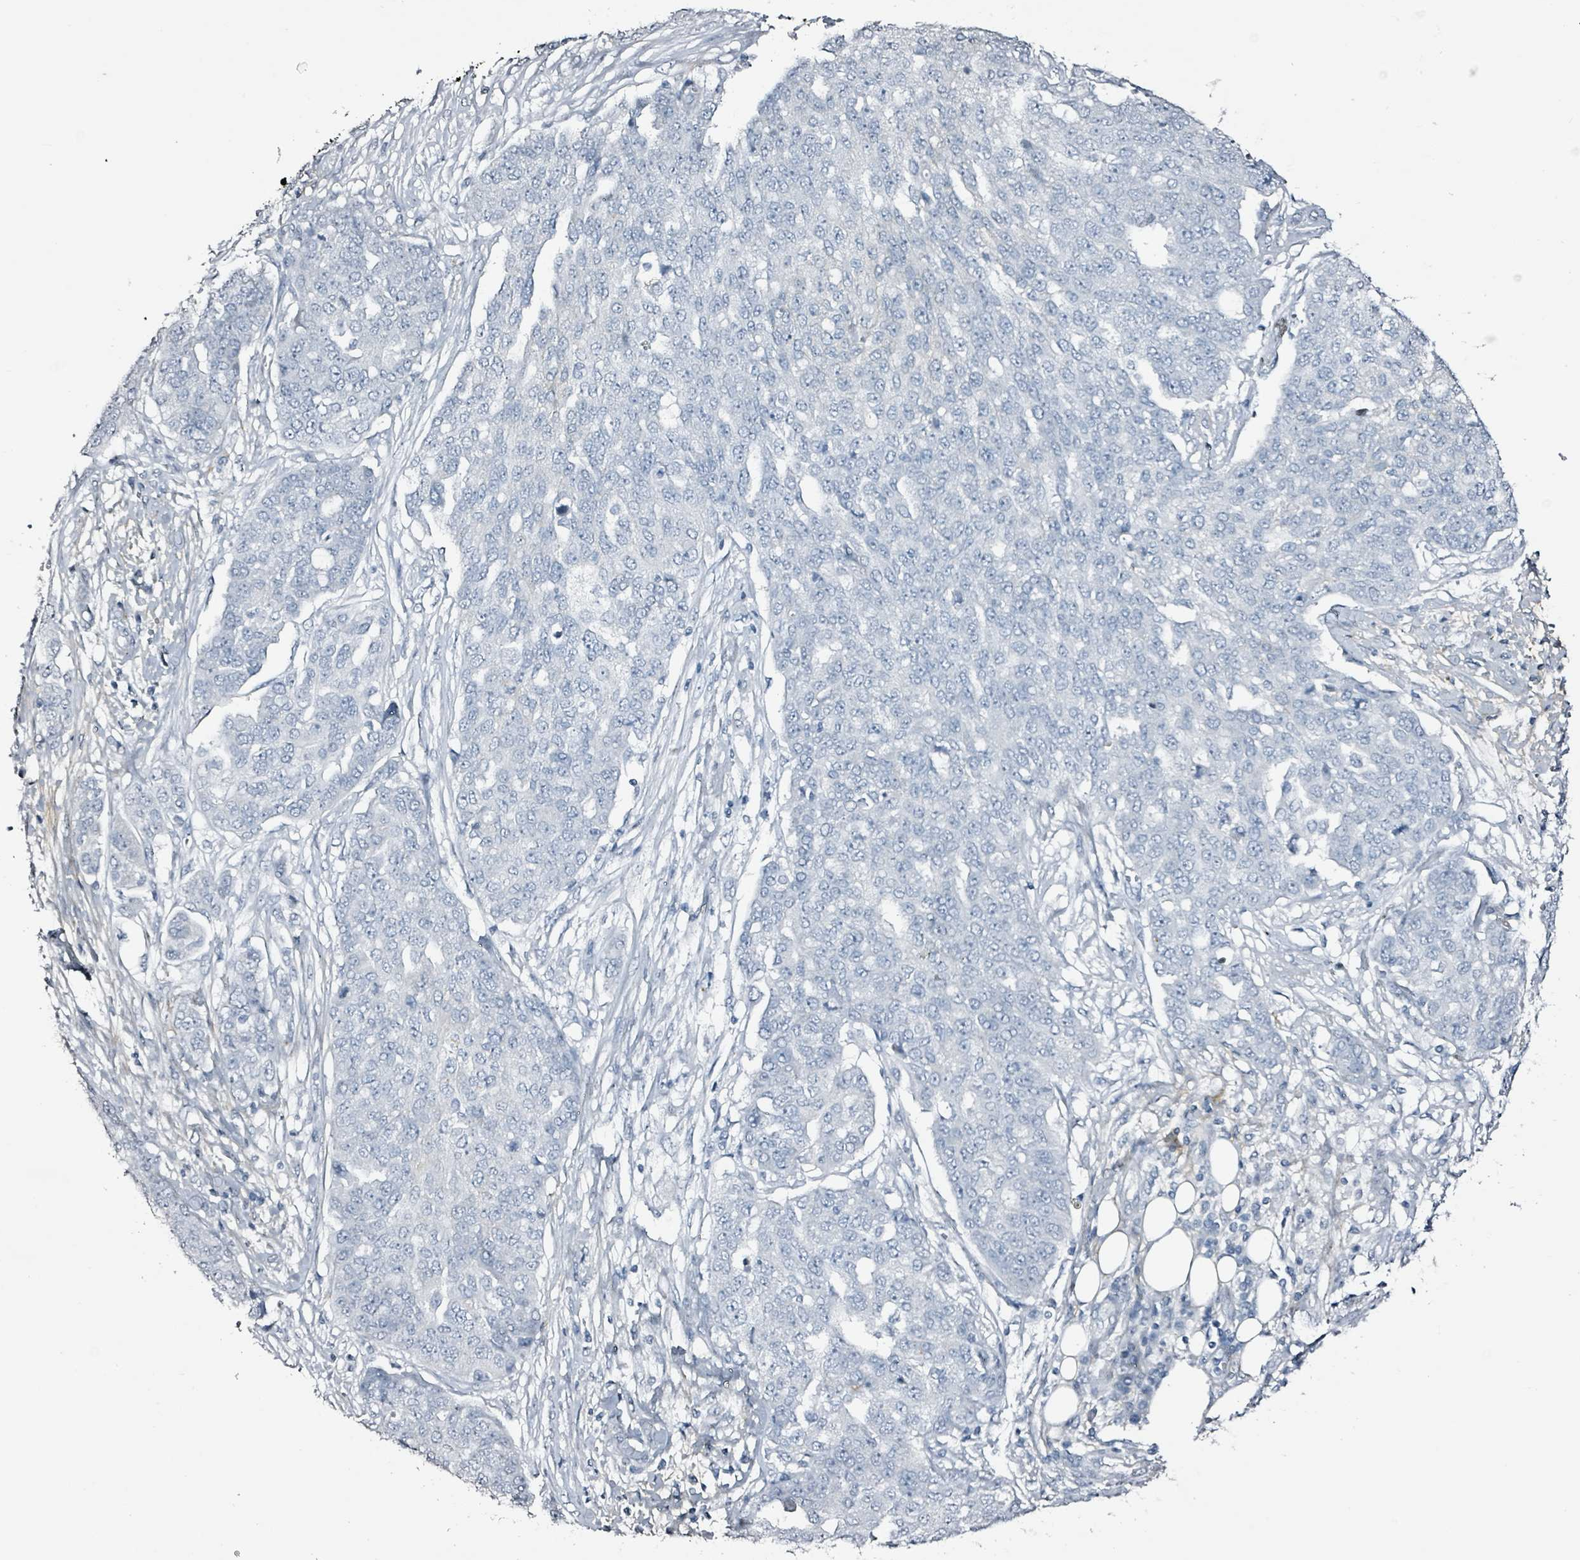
{"staining": {"intensity": "negative", "quantity": "none", "location": "none"}, "tissue": "ovarian cancer", "cell_type": "Tumor cells", "image_type": "cancer", "snomed": [{"axis": "morphology", "description": "Cystadenocarcinoma, serous, NOS"}, {"axis": "topography", "description": "Soft tissue"}, {"axis": "topography", "description": "Ovary"}], "caption": "An image of human serous cystadenocarcinoma (ovarian) is negative for staining in tumor cells.", "gene": "CA9", "patient": {"sex": "female", "age": 57}}